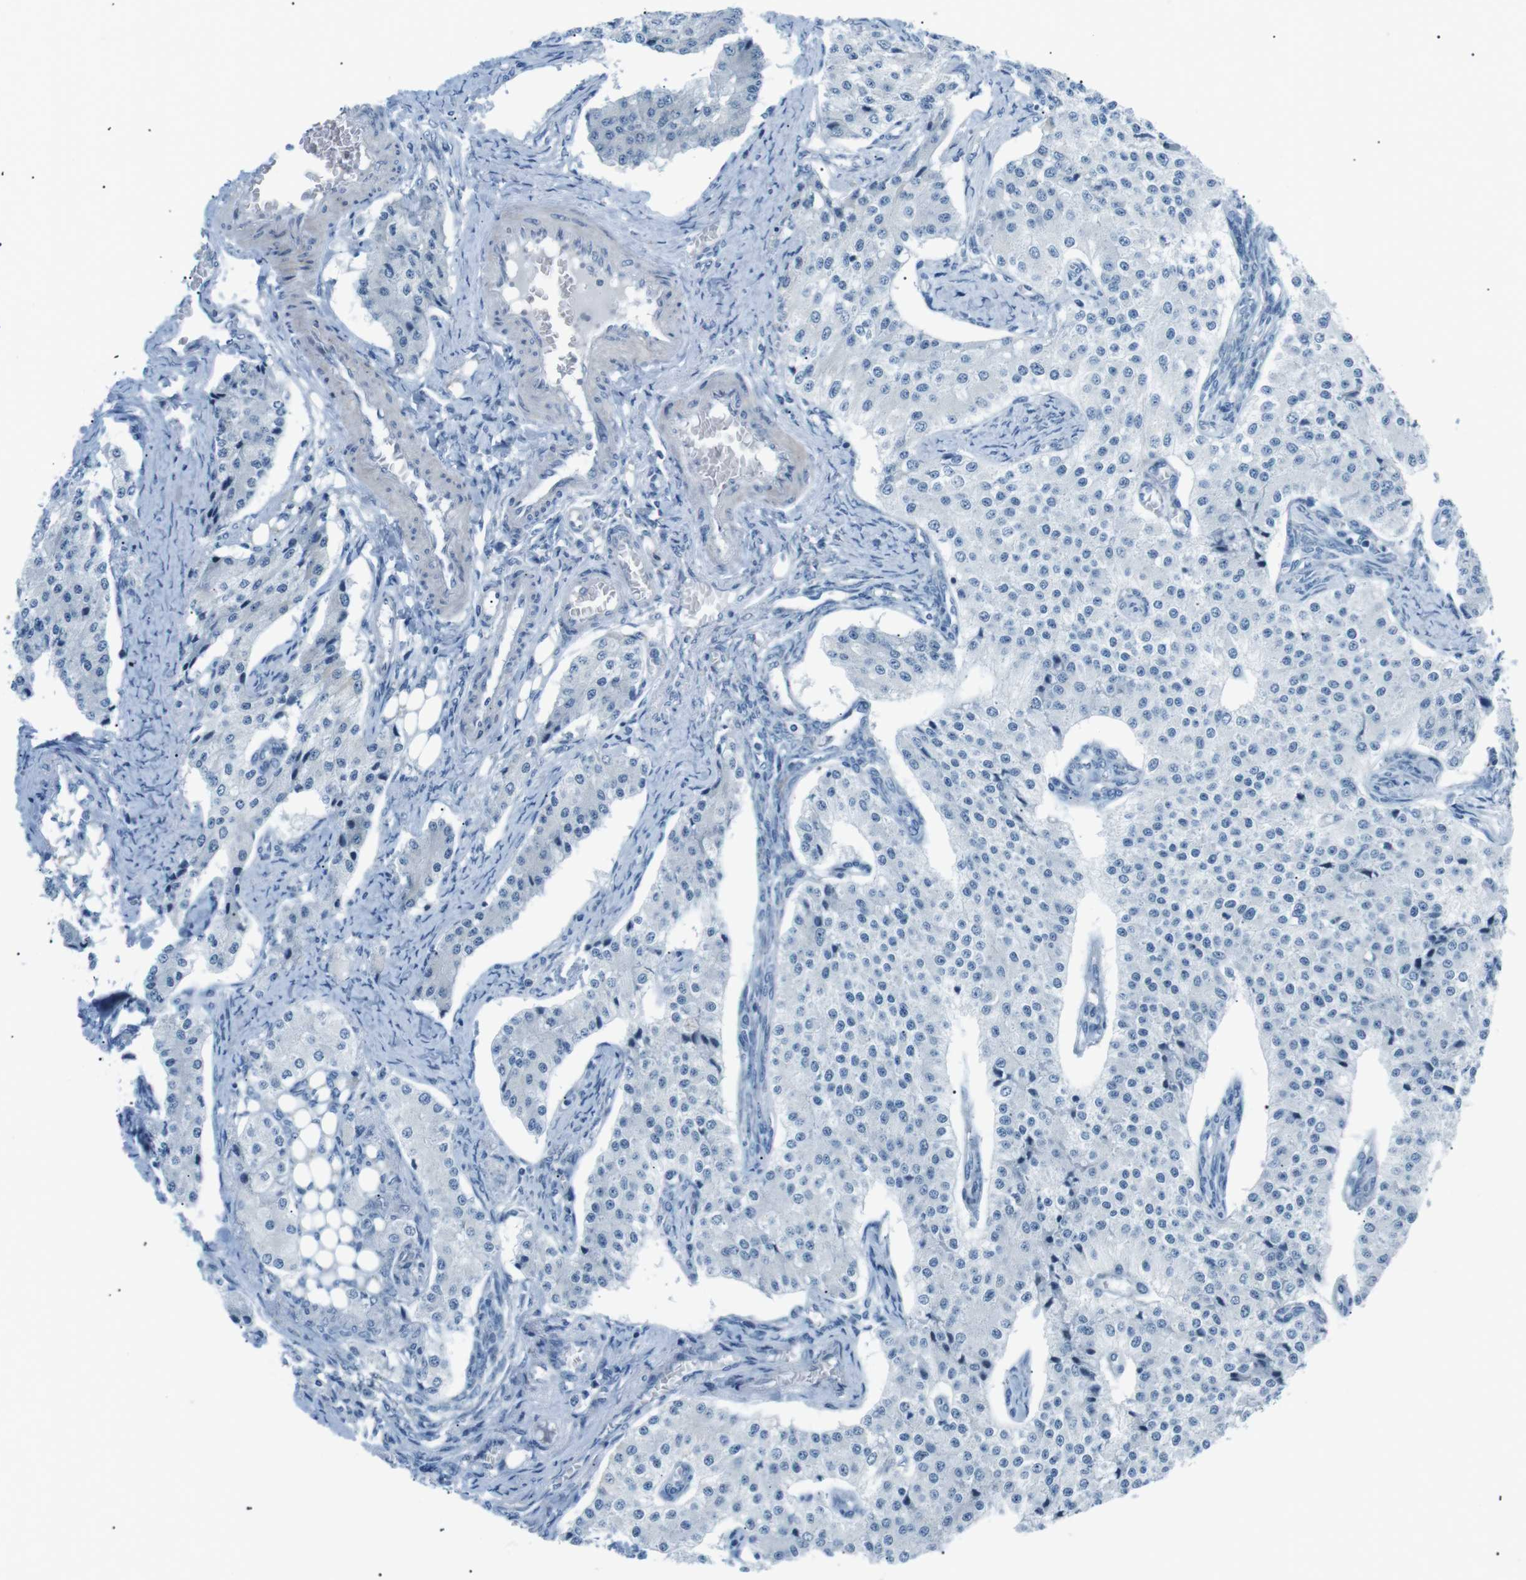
{"staining": {"intensity": "negative", "quantity": "none", "location": "none"}, "tissue": "carcinoid", "cell_type": "Tumor cells", "image_type": "cancer", "snomed": [{"axis": "morphology", "description": "Carcinoid, malignant, NOS"}, {"axis": "topography", "description": "Colon"}], "caption": "Tumor cells show no significant positivity in carcinoid.", "gene": "ARID5B", "patient": {"sex": "female", "age": 52}}